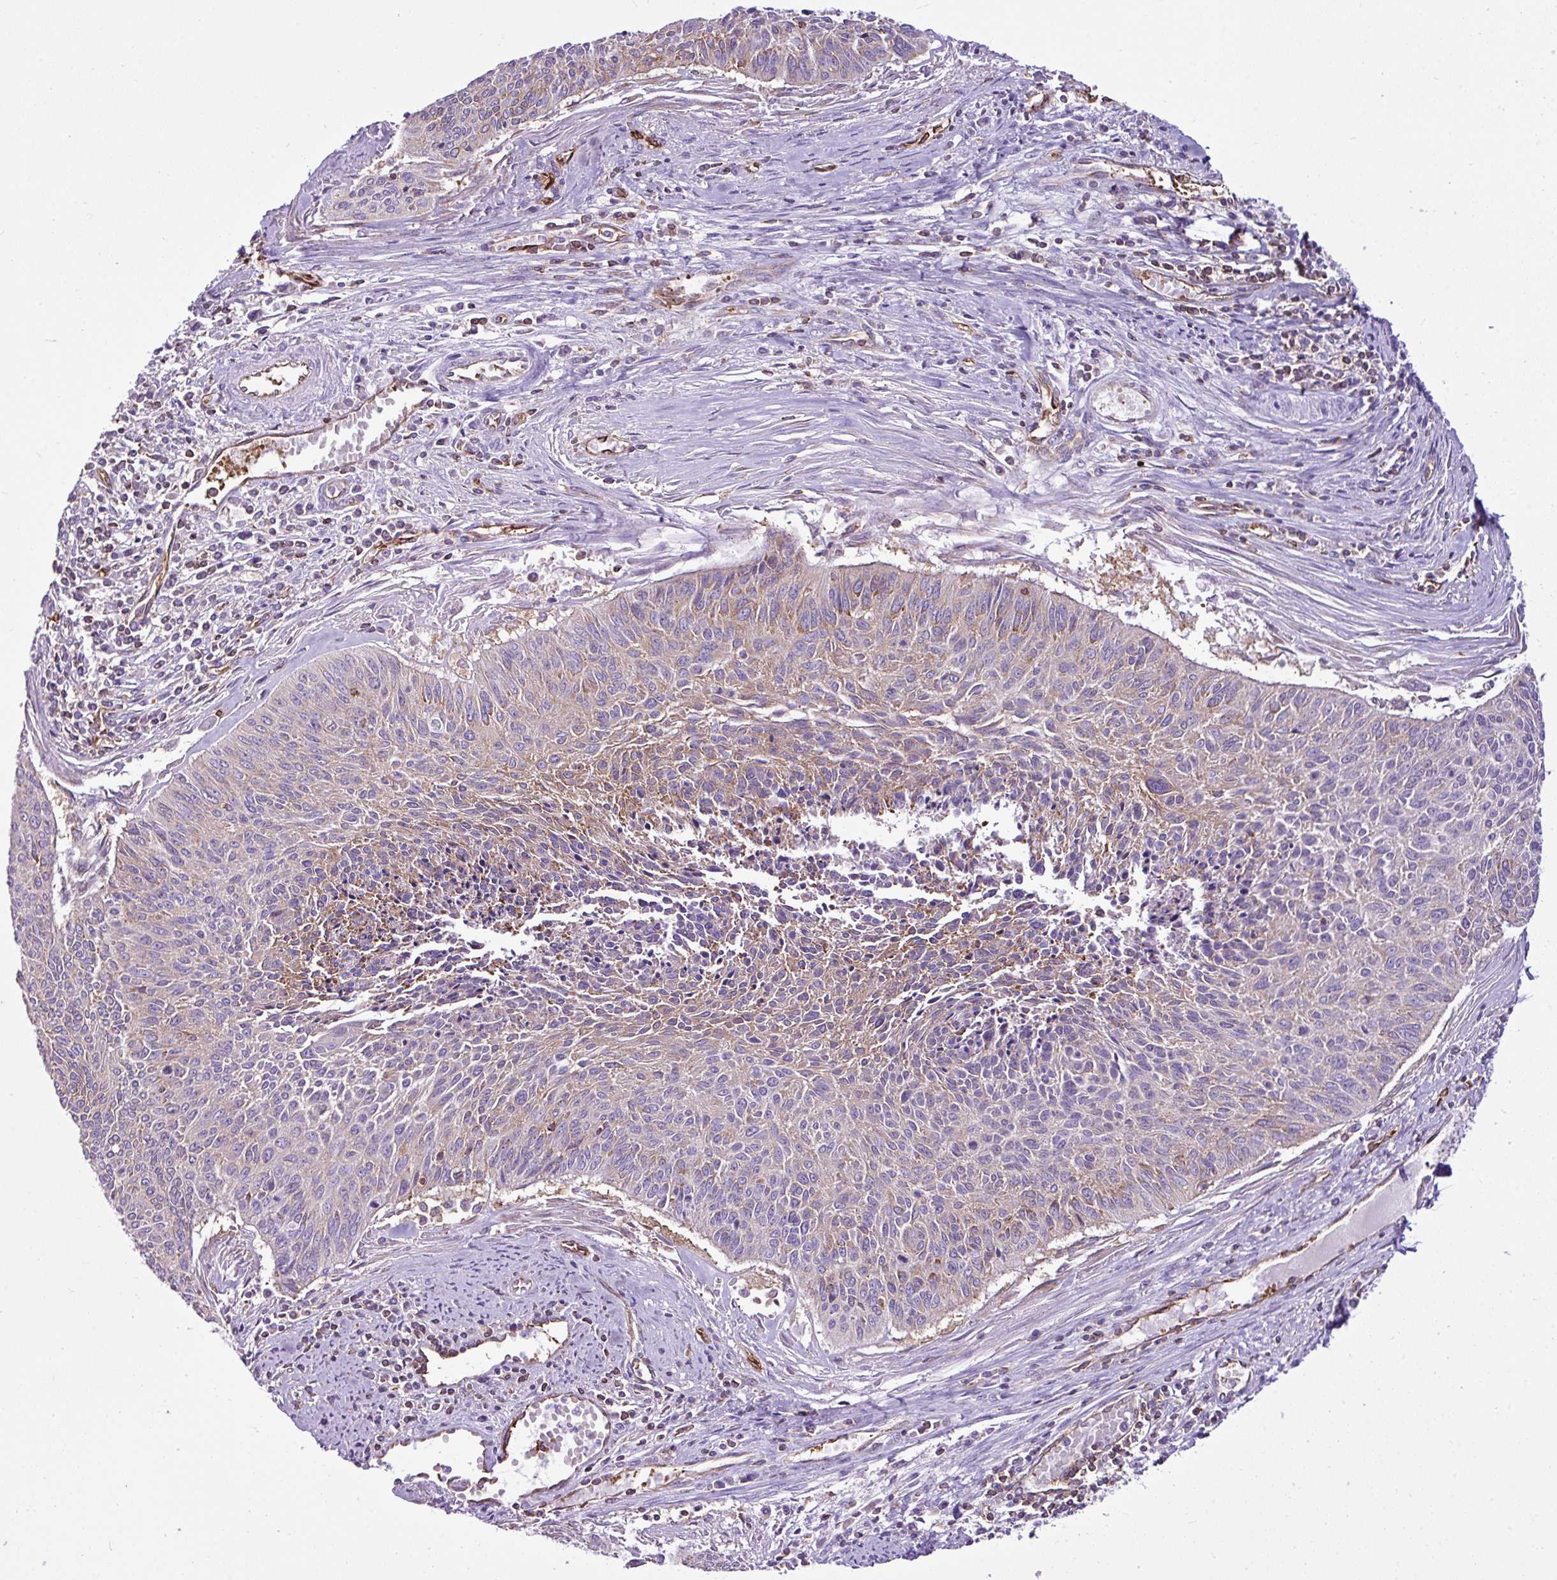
{"staining": {"intensity": "weak", "quantity": "<25%", "location": "cytoplasmic/membranous"}, "tissue": "cervical cancer", "cell_type": "Tumor cells", "image_type": "cancer", "snomed": [{"axis": "morphology", "description": "Squamous cell carcinoma, NOS"}, {"axis": "topography", "description": "Cervix"}], "caption": "There is no significant expression in tumor cells of cervical squamous cell carcinoma.", "gene": "EME2", "patient": {"sex": "female", "age": 55}}